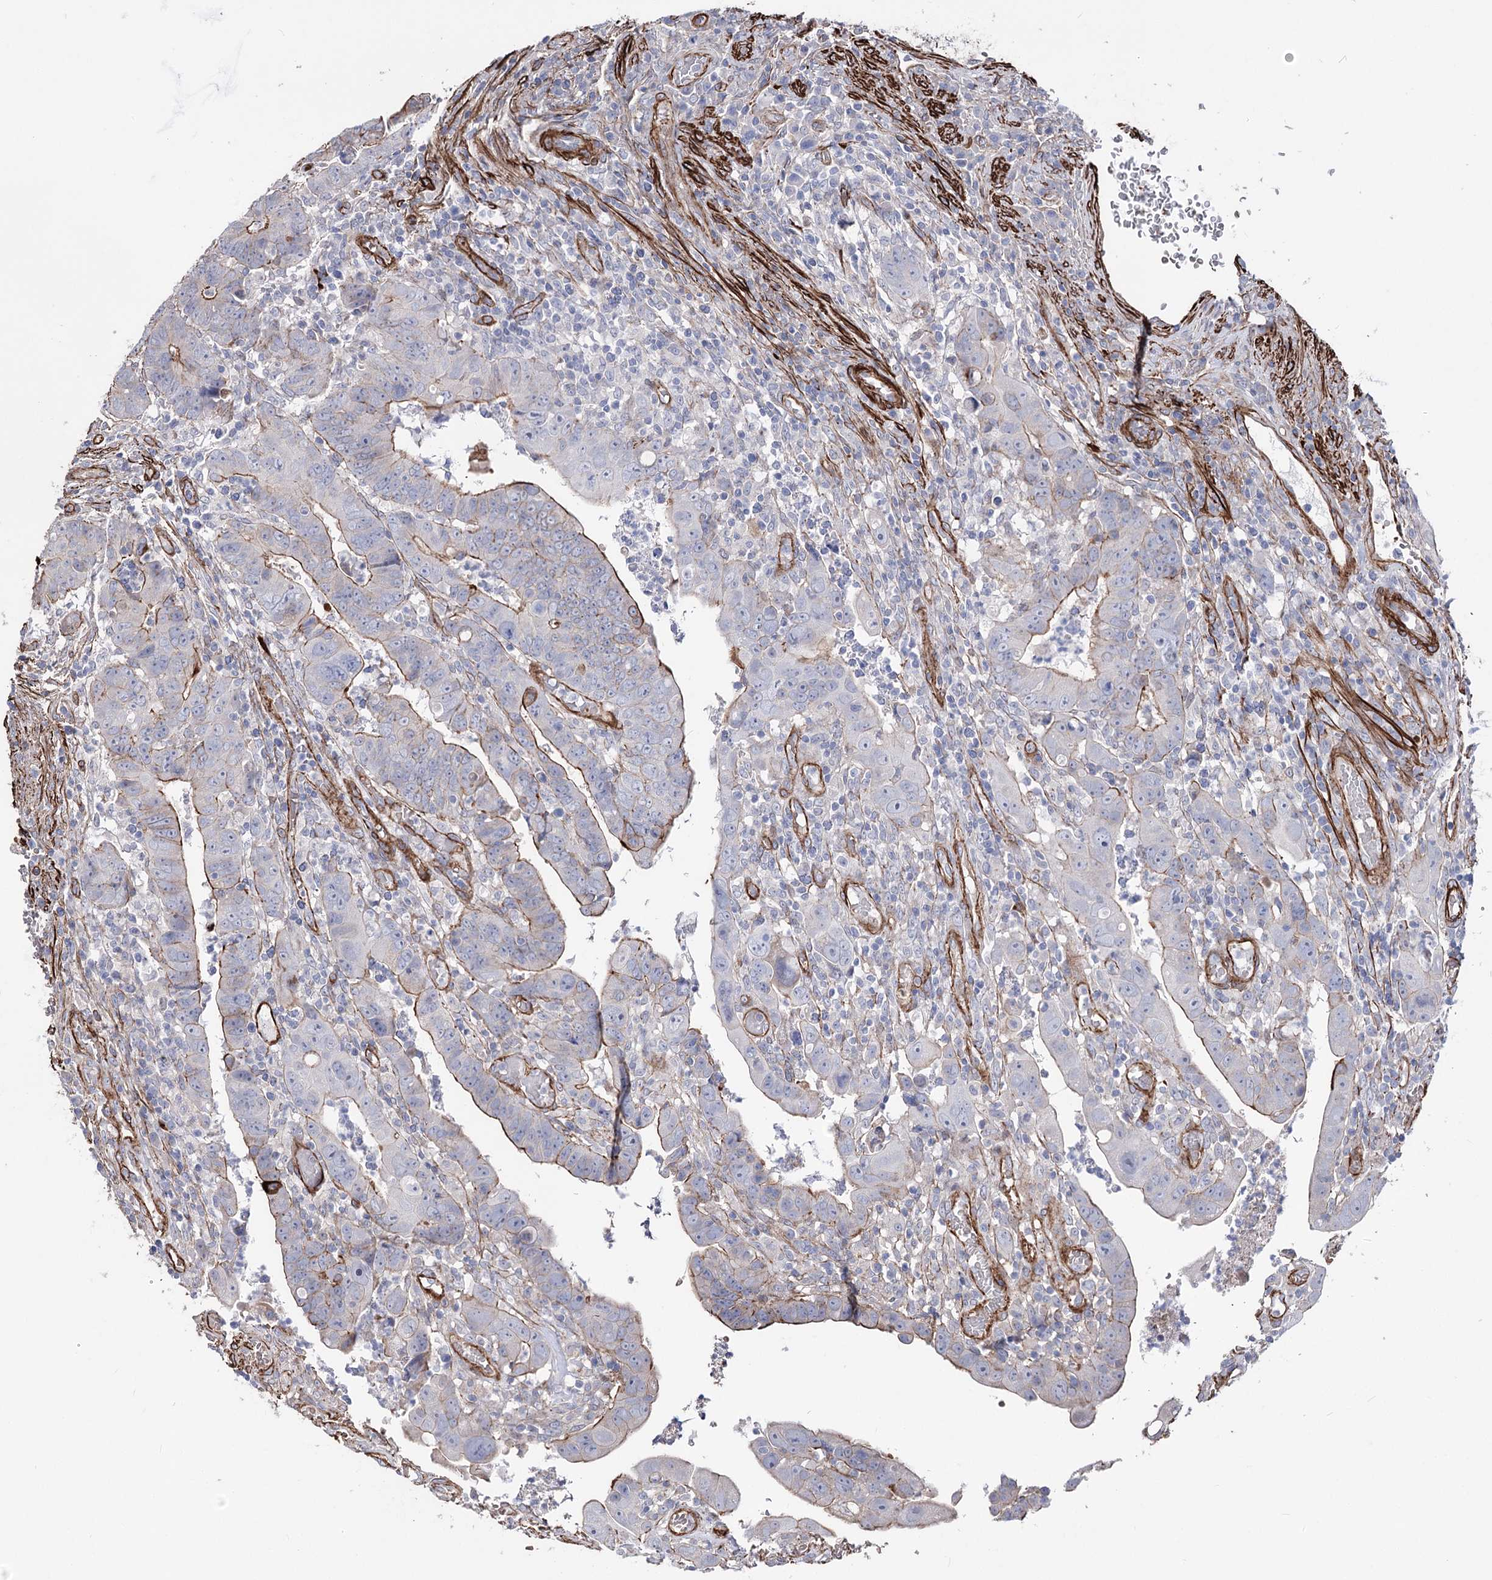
{"staining": {"intensity": "moderate", "quantity": "<25%", "location": "cytoplasmic/membranous"}, "tissue": "colorectal cancer", "cell_type": "Tumor cells", "image_type": "cancer", "snomed": [{"axis": "morphology", "description": "Normal tissue, NOS"}, {"axis": "morphology", "description": "Adenocarcinoma, NOS"}, {"axis": "topography", "description": "Rectum"}], "caption": "Tumor cells exhibit moderate cytoplasmic/membranous positivity in approximately <25% of cells in adenocarcinoma (colorectal).", "gene": "ARHGAP20", "patient": {"sex": "female", "age": 65}}